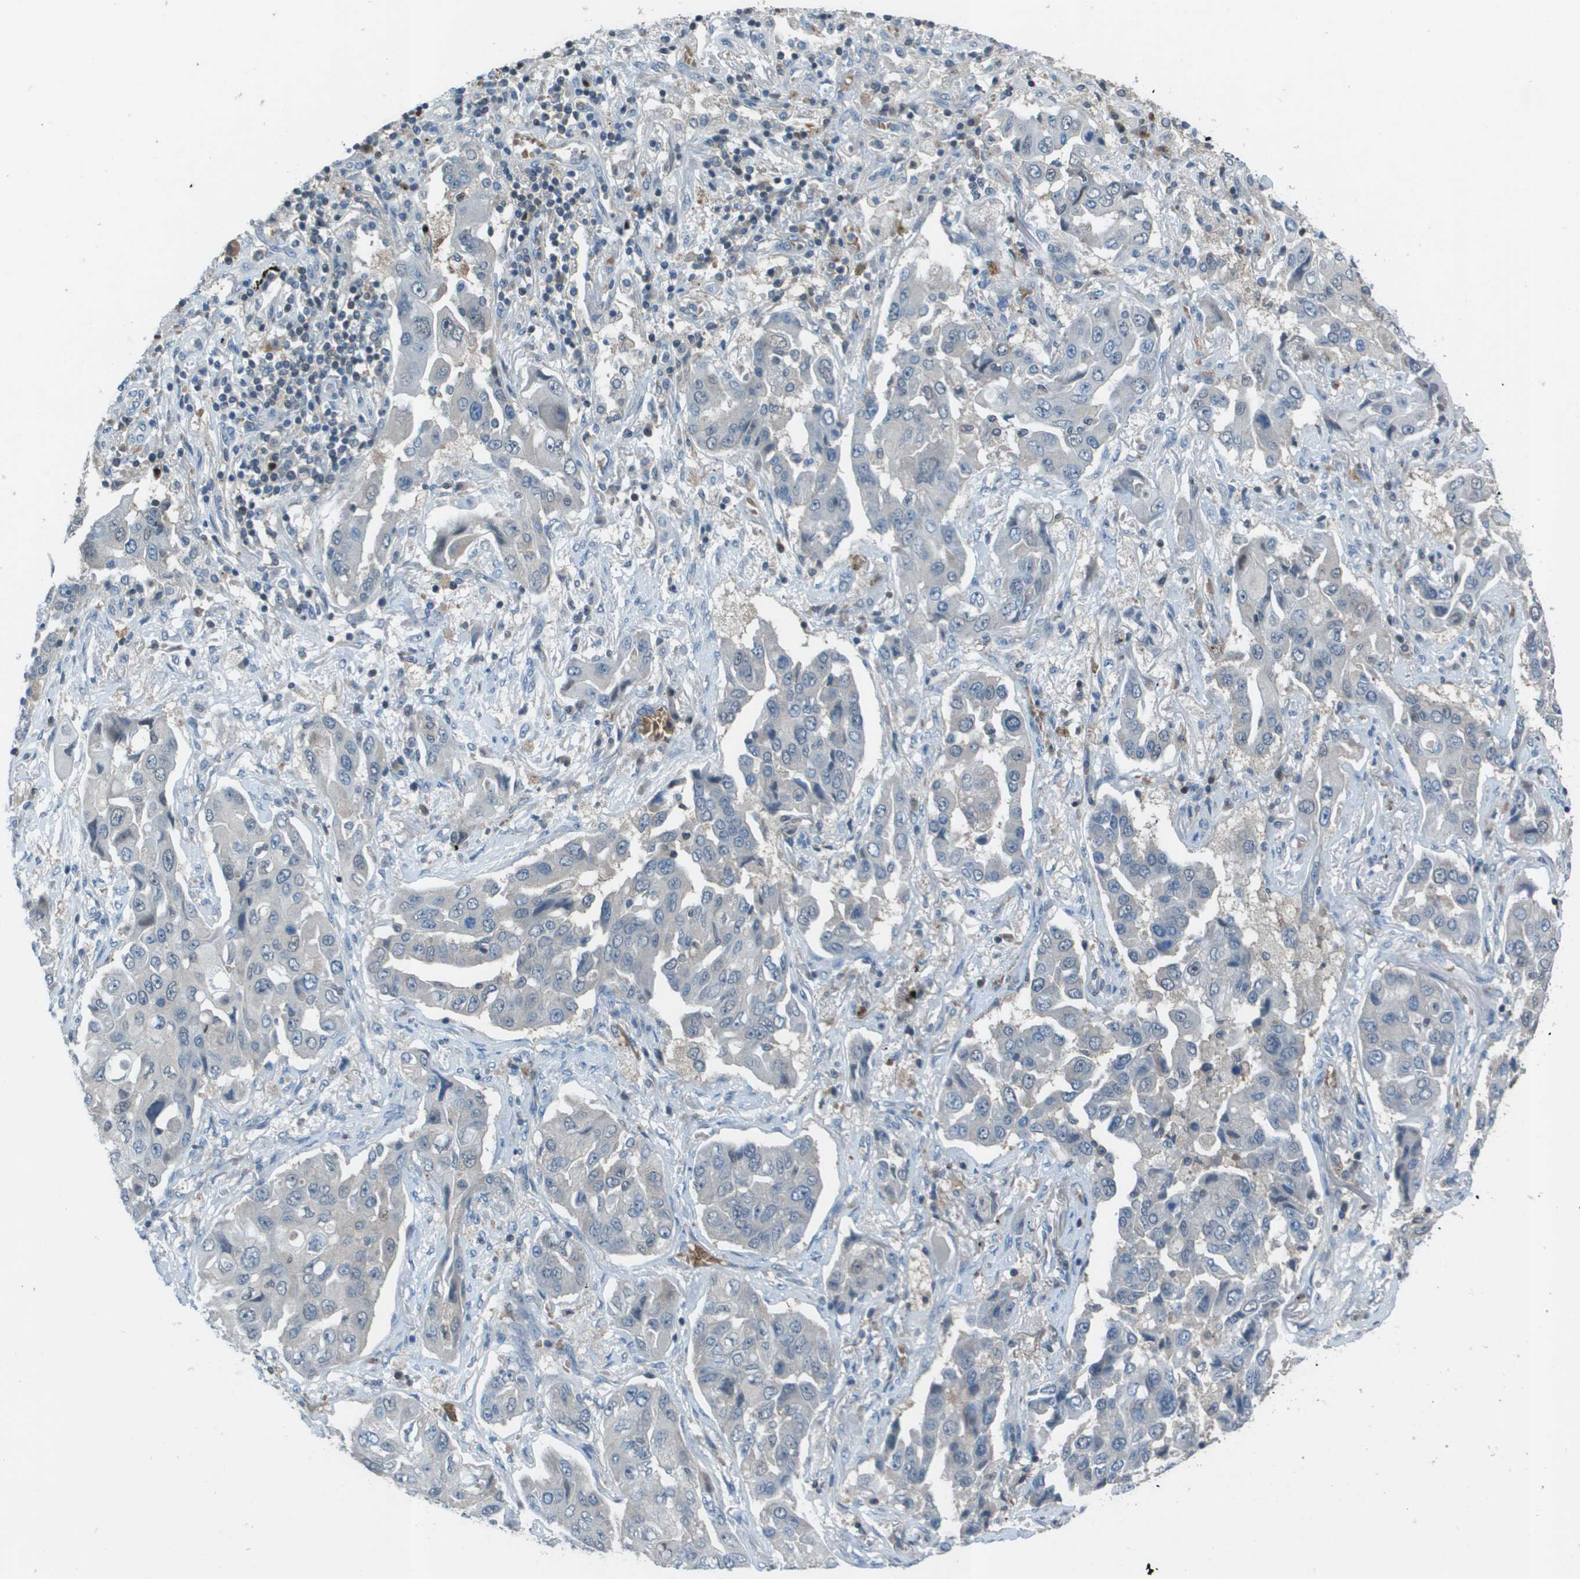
{"staining": {"intensity": "weak", "quantity": "<25%", "location": "nuclear"}, "tissue": "lung cancer", "cell_type": "Tumor cells", "image_type": "cancer", "snomed": [{"axis": "morphology", "description": "Adenocarcinoma, NOS"}, {"axis": "topography", "description": "Lung"}], "caption": "The immunohistochemistry (IHC) photomicrograph has no significant expression in tumor cells of lung cancer (adenocarcinoma) tissue.", "gene": "CAMK4", "patient": {"sex": "female", "age": 65}}